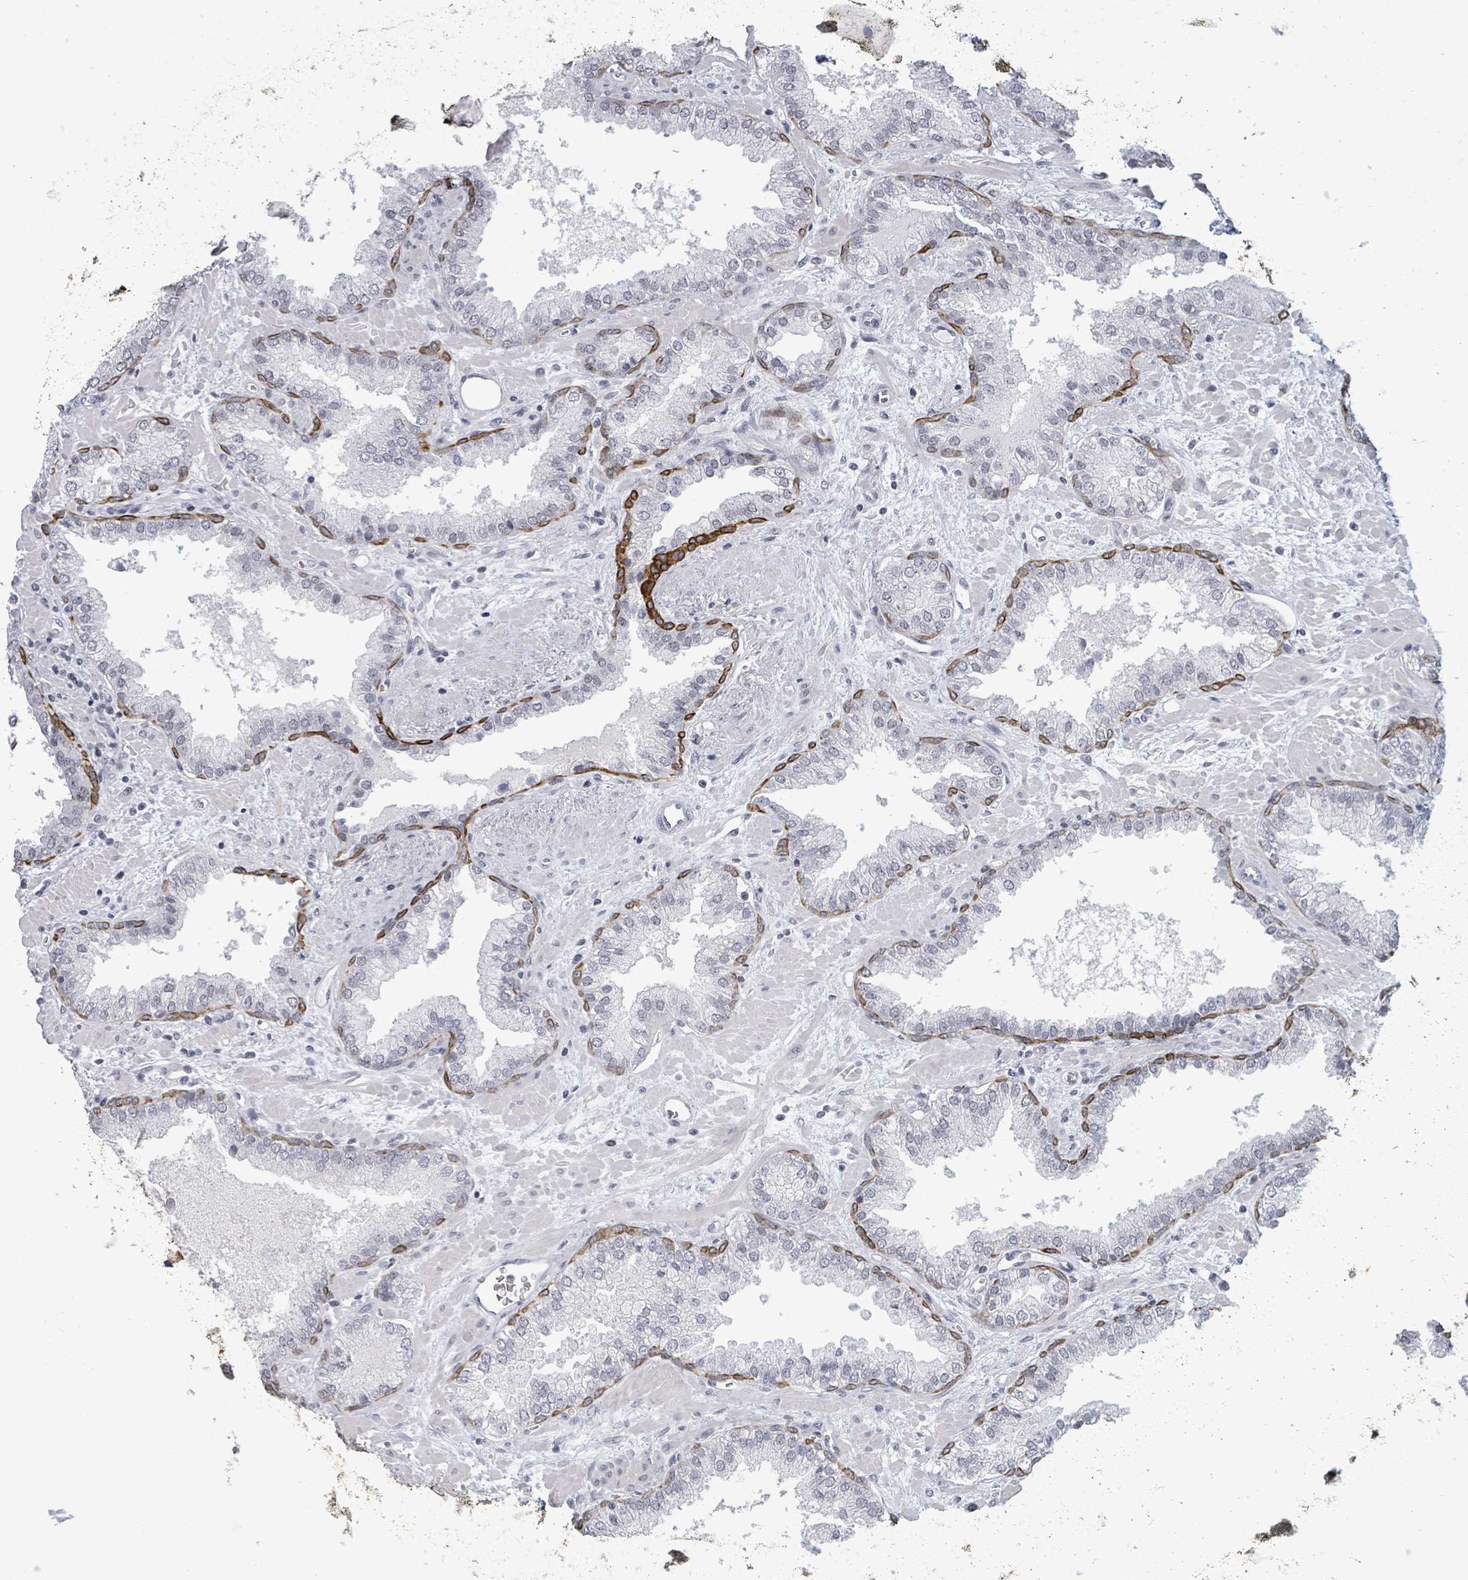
{"staining": {"intensity": "negative", "quantity": "none", "location": "none"}, "tissue": "prostate cancer", "cell_type": "Tumor cells", "image_type": "cancer", "snomed": [{"axis": "morphology", "description": "Adenocarcinoma, Low grade"}, {"axis": "topography", "description": "Prostate"}], "caption": "Immunohistochemical staining of low-grade adenocarcinoma (prostate) exhibits no significant expression in tumor cells.", "gene": "ERCC5", "patient": {"sex": "male", "age": 62}}